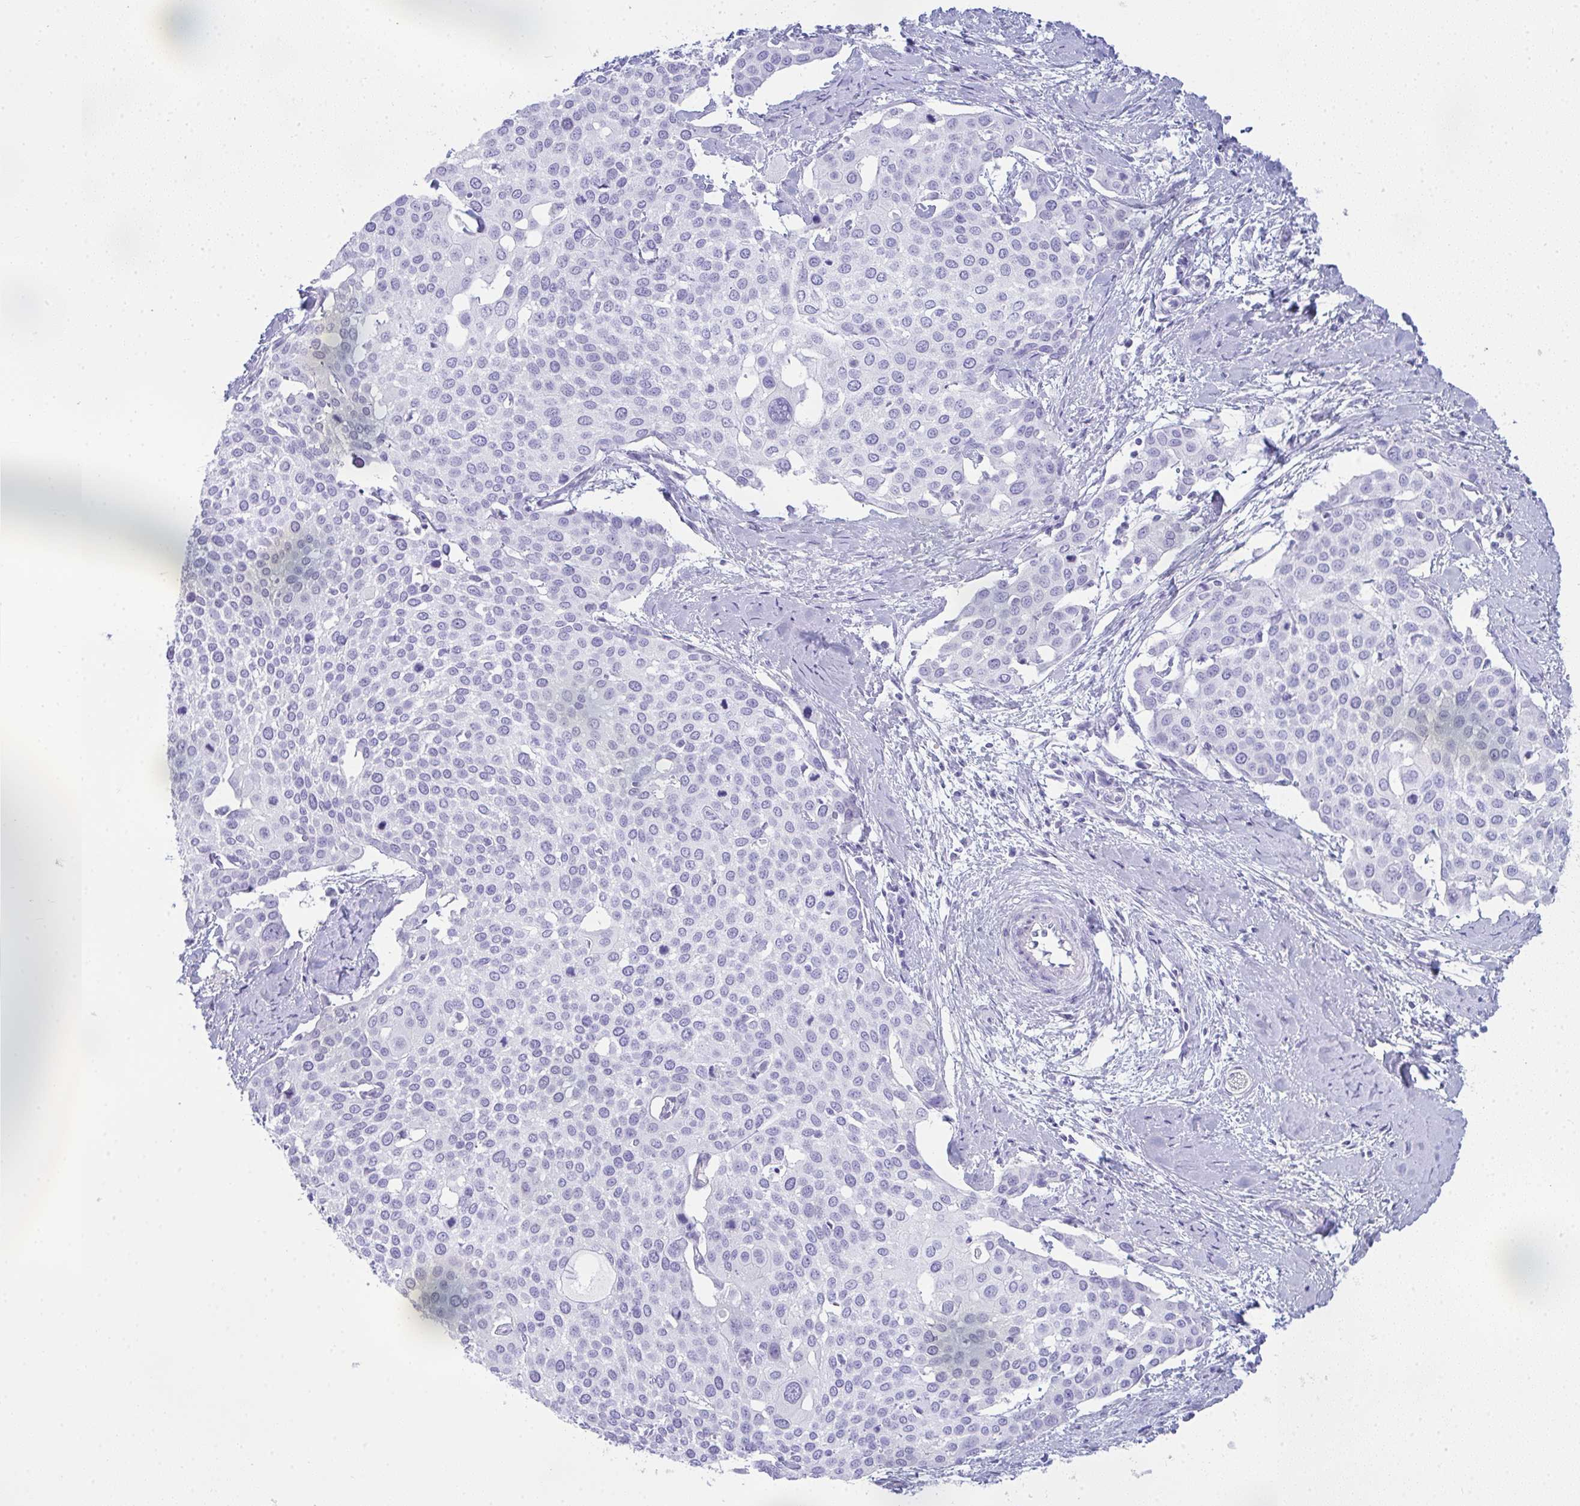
{"staining": {"intensity": "negative", "quantity": "none", "location": "none"}, "tissue": "cervical cancer", "cell_type": "Tumor cells", "image_type": "cancer", "snomed": [{"axis": "morphology", "description": "Squamous cell carcinoma, NOS"}, {"axis": "topography", "description": "Cervix"}], "caption": "This is an IHC photomicrograph of human cervical squamous cell carcinoma. There is no staining in tumor cells.", "gene": "RASL10A", "patient": {"sex": "female", "age": 44}}